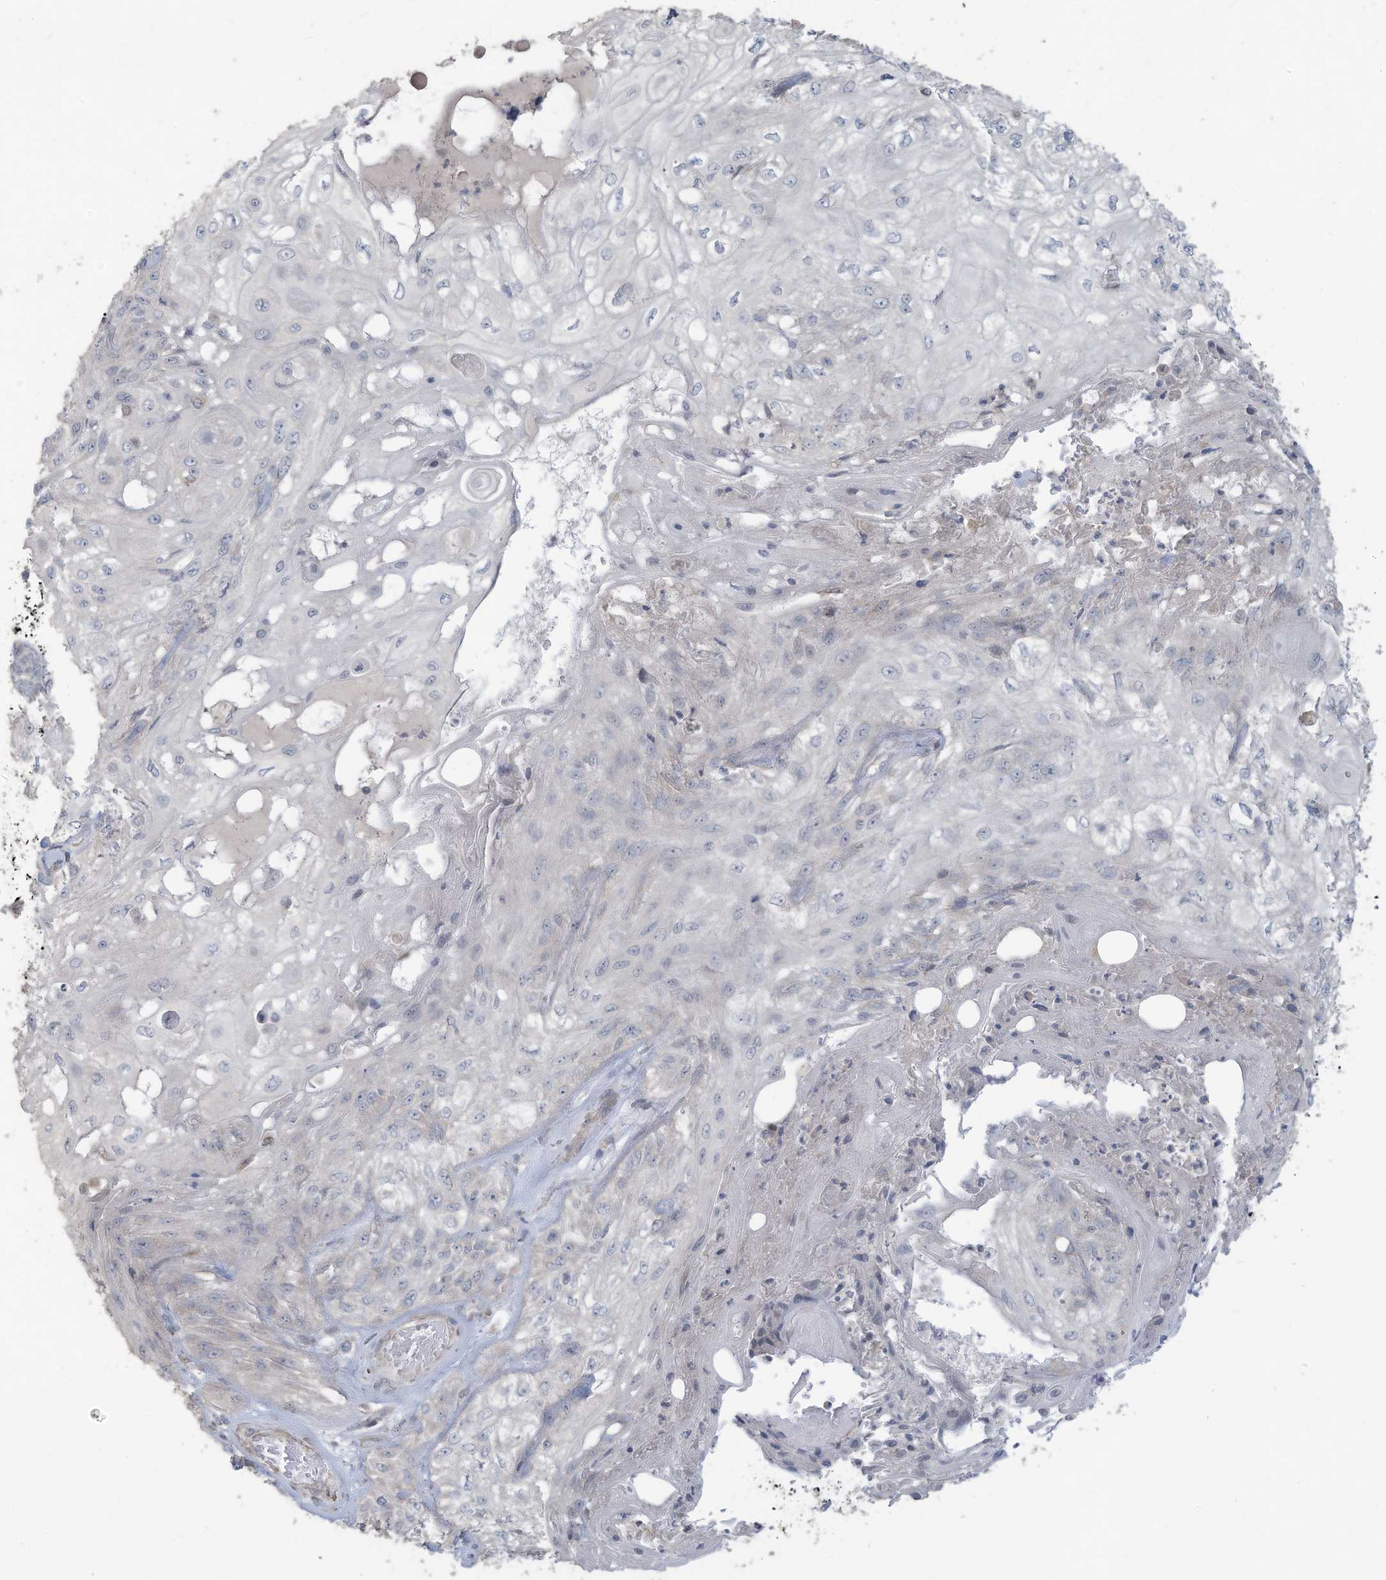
{"staining": {"intensity": "negative", "quantity": "none", "location": "none"}, "tissue": "skin cancer", "cell_type": "Tumor cells", "image_type": "cancer", "snomed": [{"axis": "morphology", "description": "Squamous cell carcinoma, NOS"}, {"axis": "morphology", "description": "Squamous cell carcinoma, metastatic, NOS"}, {"axis": "topography", "description": "Skin"}, {"axis": "topography", "description": "Lymph node"}], "caption": "A high-resolution micrograph shows IHC staining of skin squamous cell carcinoma, which exhibits no significant positivity in tumor cells.", "gene": "MAGIX", "patient": {"sex": "male", "age": 75}}